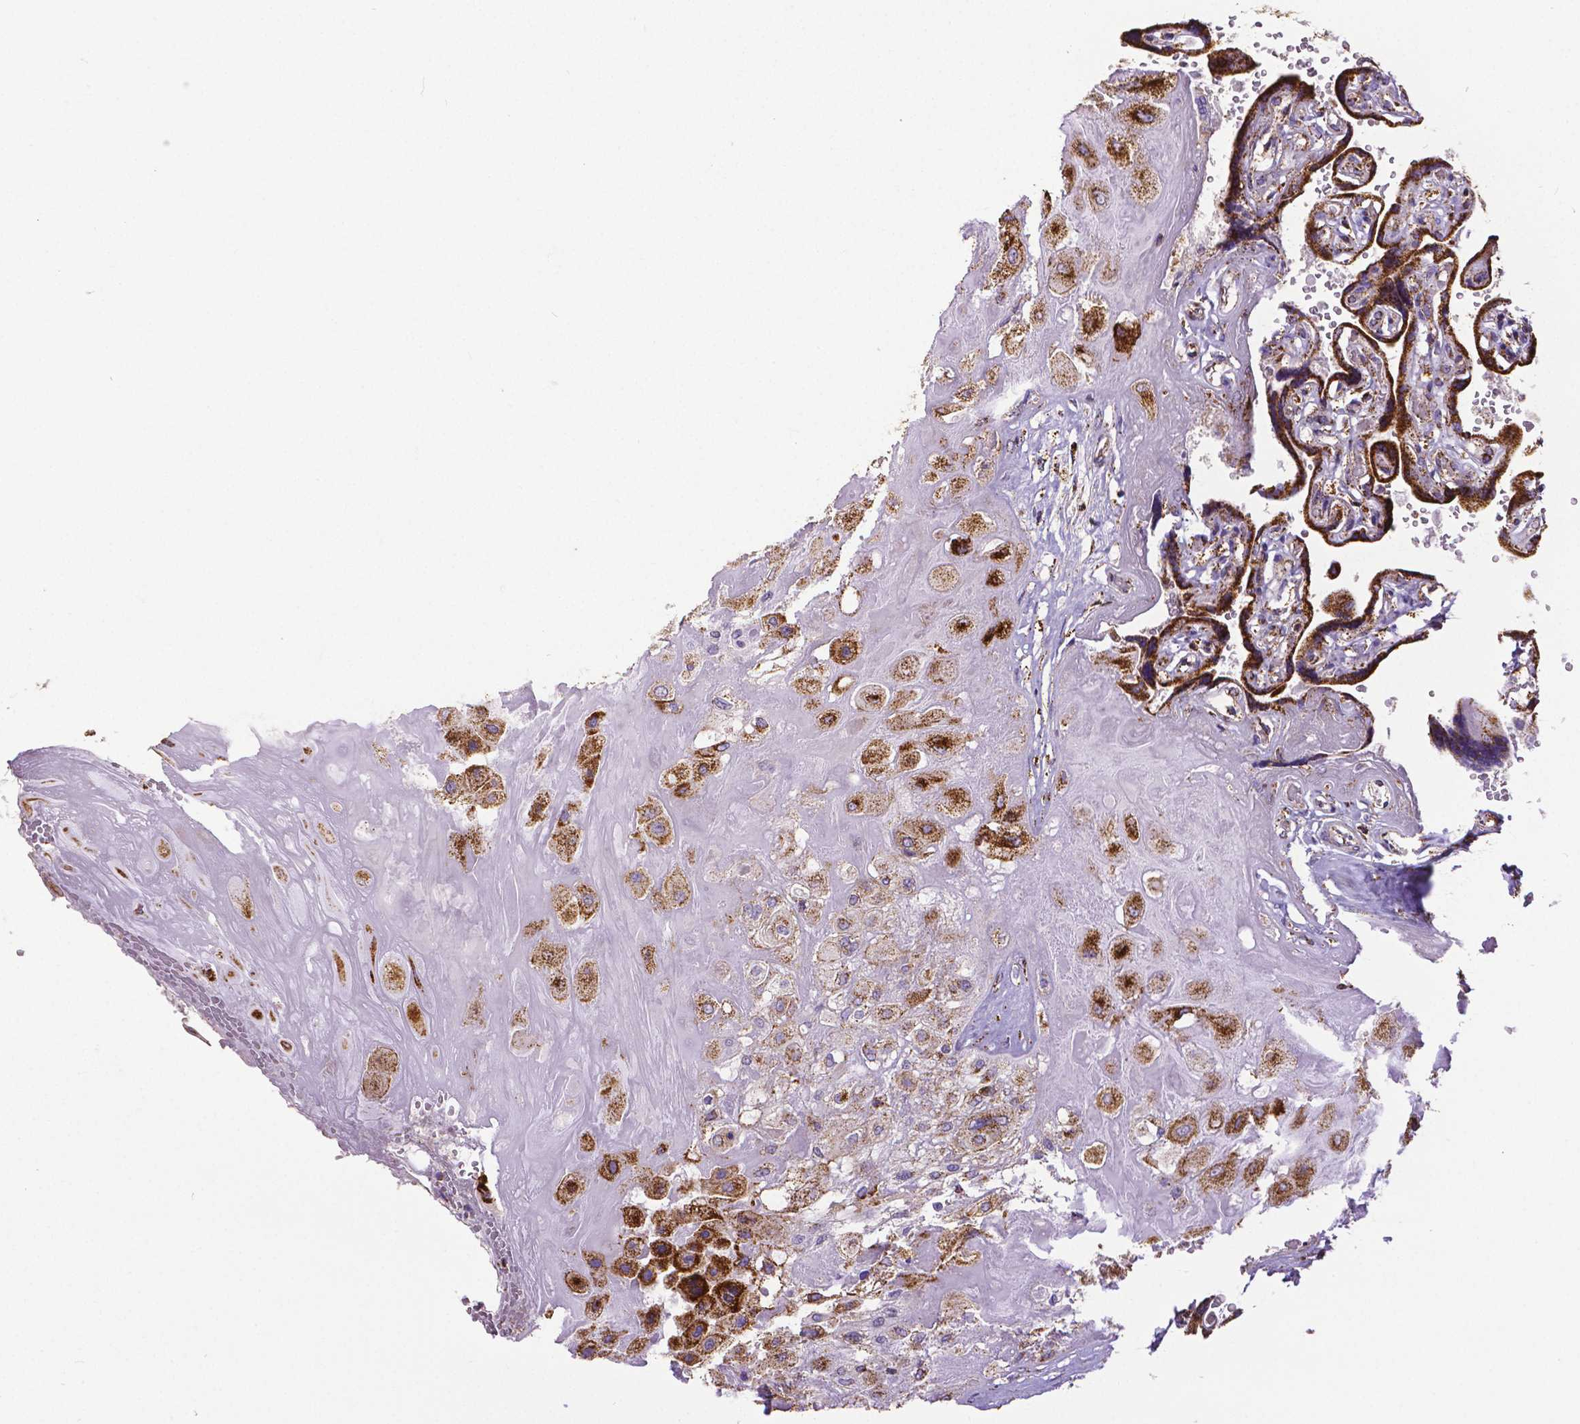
{"staining": {"intensity": "strong", "quantity": "25%-75%", "location": "cytoplasmic/membranous"}, "tissue": "placenta", "cell_type": "Decidual cells", "image_type": "normal", "snomed": [{"axis": "morphology", "description": "Normal tissue, NOS"}, {"axis": "topography", "description": "Placenta"}], "caption": "Immunohistochemistry (IHC) (DAB (3,3'-diaminobenzidine)) staining of benign human placenta reveals strong cytoplasmic/membranous protein positivity in about 25%-75% of decidual cells.", "gene": "MACC1", "patient": {"sex": "female", "age": 32}}